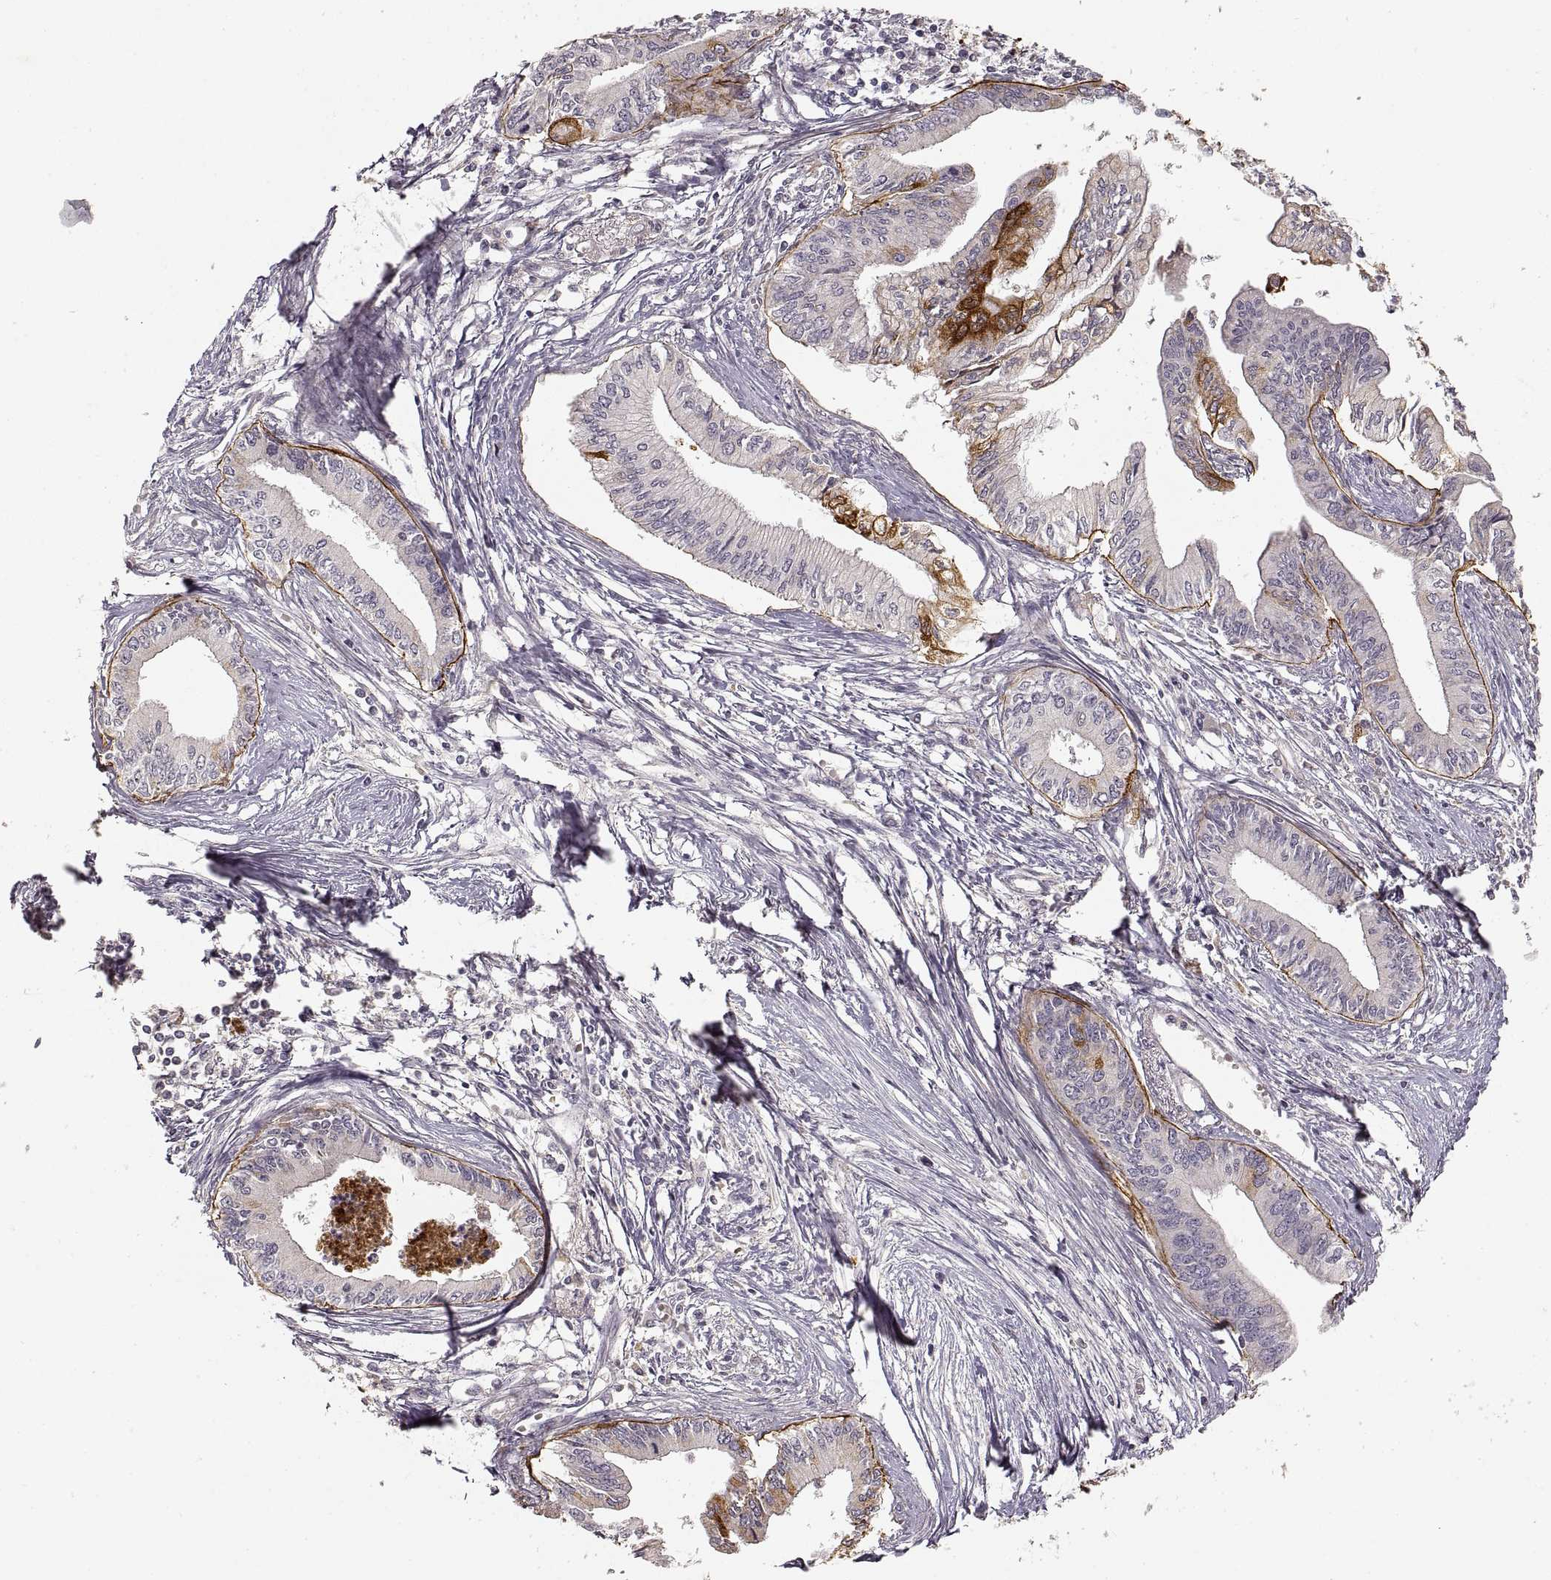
{"staining": {"intensity": "strong", "quantity": "<25%", "location": "cytoplasmic/membranous"}, "tissue": "pancreatic cancer", "cell_type": "Tumor cells", "image_type": "cancer", "snomed": [{"axis": "morphology", "description": "Adenocarcinoma, NOS"}, {"axis": "topography", "description": "Pancreas"}], "caption": "There is medium levels of strong cytoplasmic/membranous expression in tumor cells of pancreatic cancer, as demonstrated by immunohistochemical staining (brown color).", "gene": "LAMC2", "patient": {"sex": "female", "age": 61}}